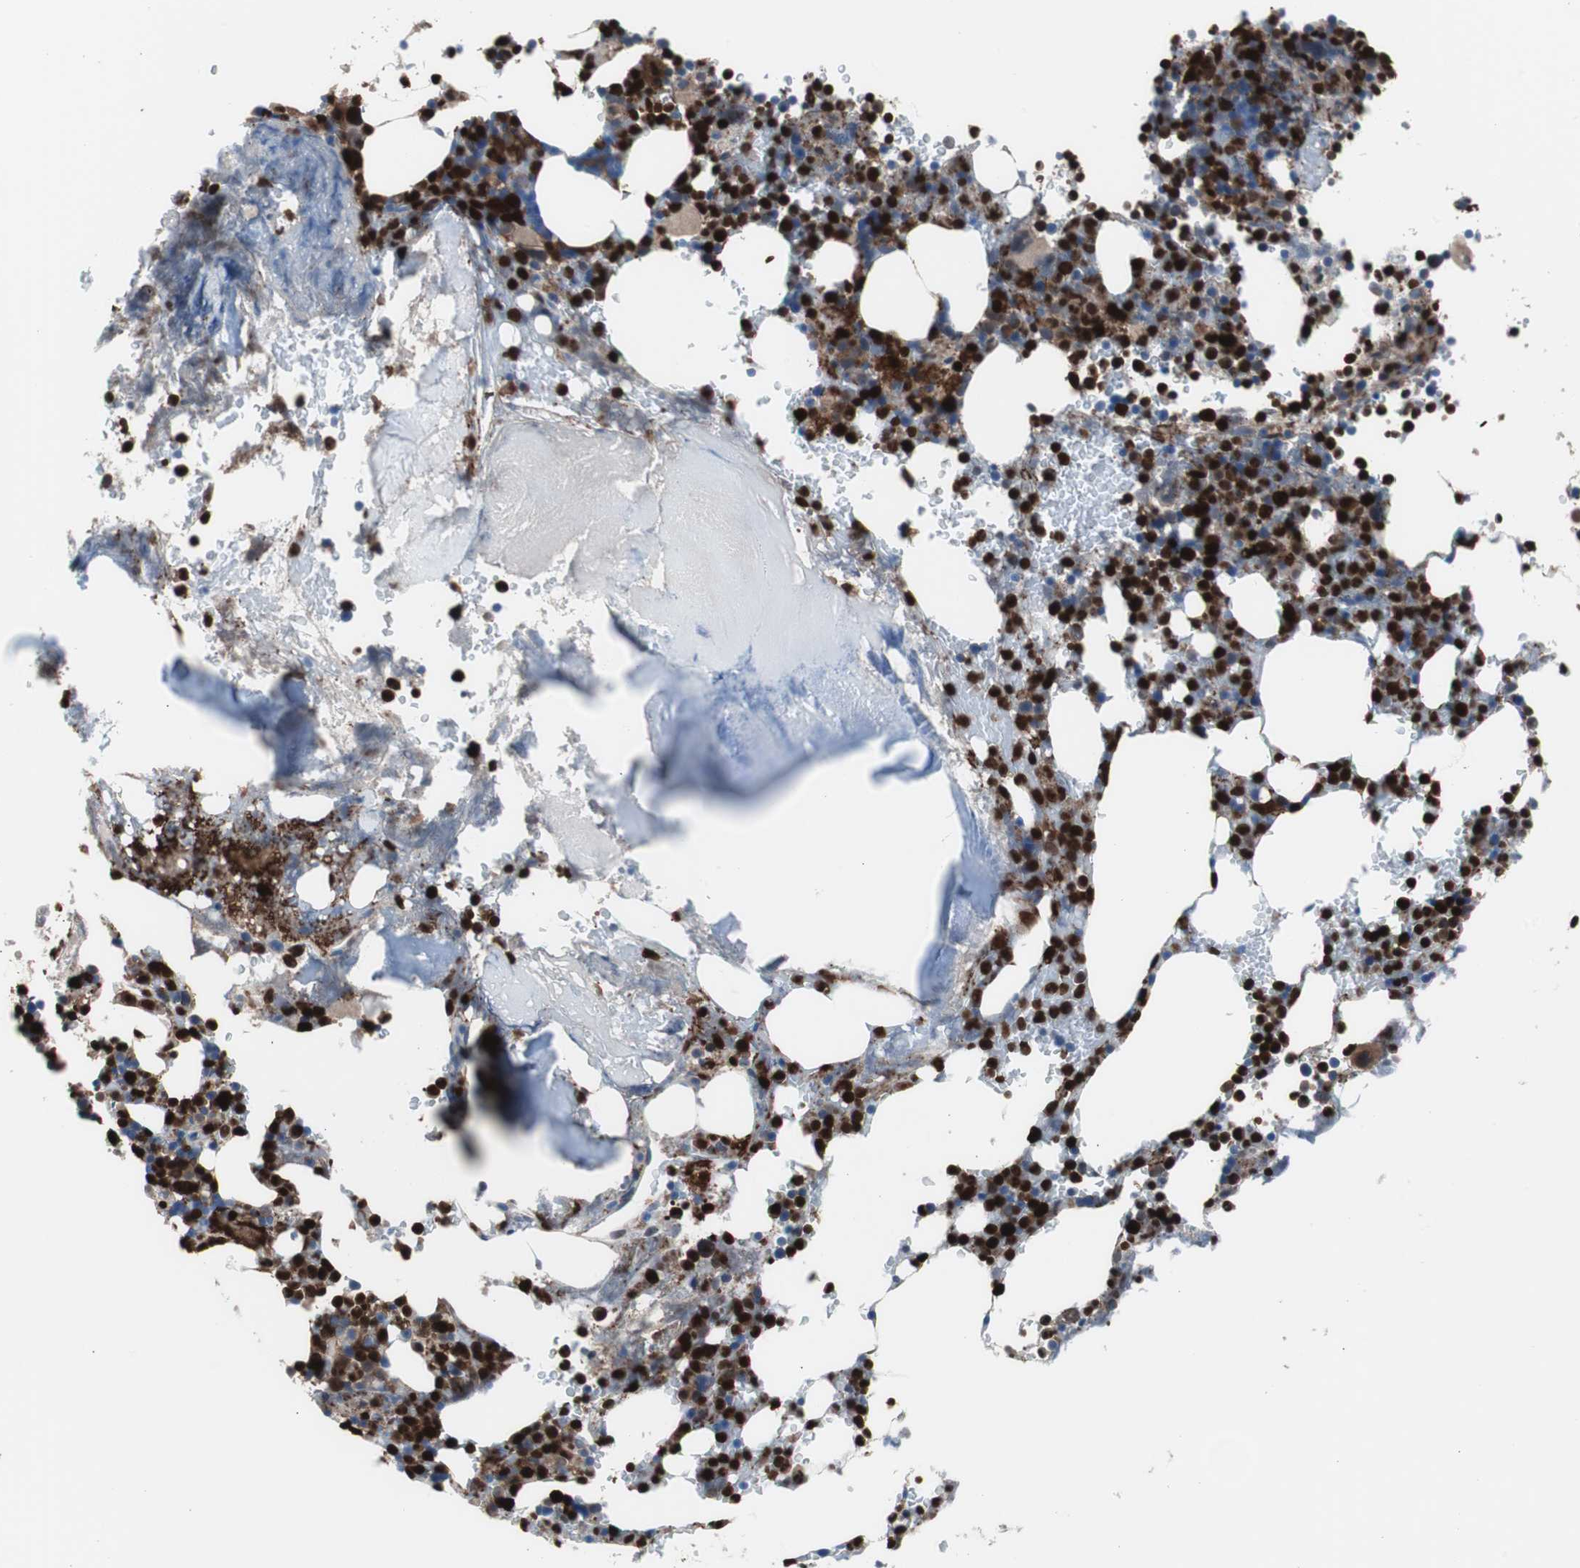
{"staining": {"intensity": "strong", "quantity": "25%-75%", "location": "nuclear"}, "tissue": "bone marrow", "cell_type": "Hematopoietic cells", "image_type": "normal", "snomed": [{"axis": "morphology", "description": "Normal tissue, NOS"}, {"axis": "topography", "description": "Bone marrow"}], "caption": "High-magnification brightfield microscopy of benign bone marrow stained with DAB (brown) and counterstained with hematoxylin (blue). hematopoietic cells exhibit strong nuclear expression is identified in about25%-75% of cells.", "gene": "SYK", "patient": {"sex": "female", "age": 66}}